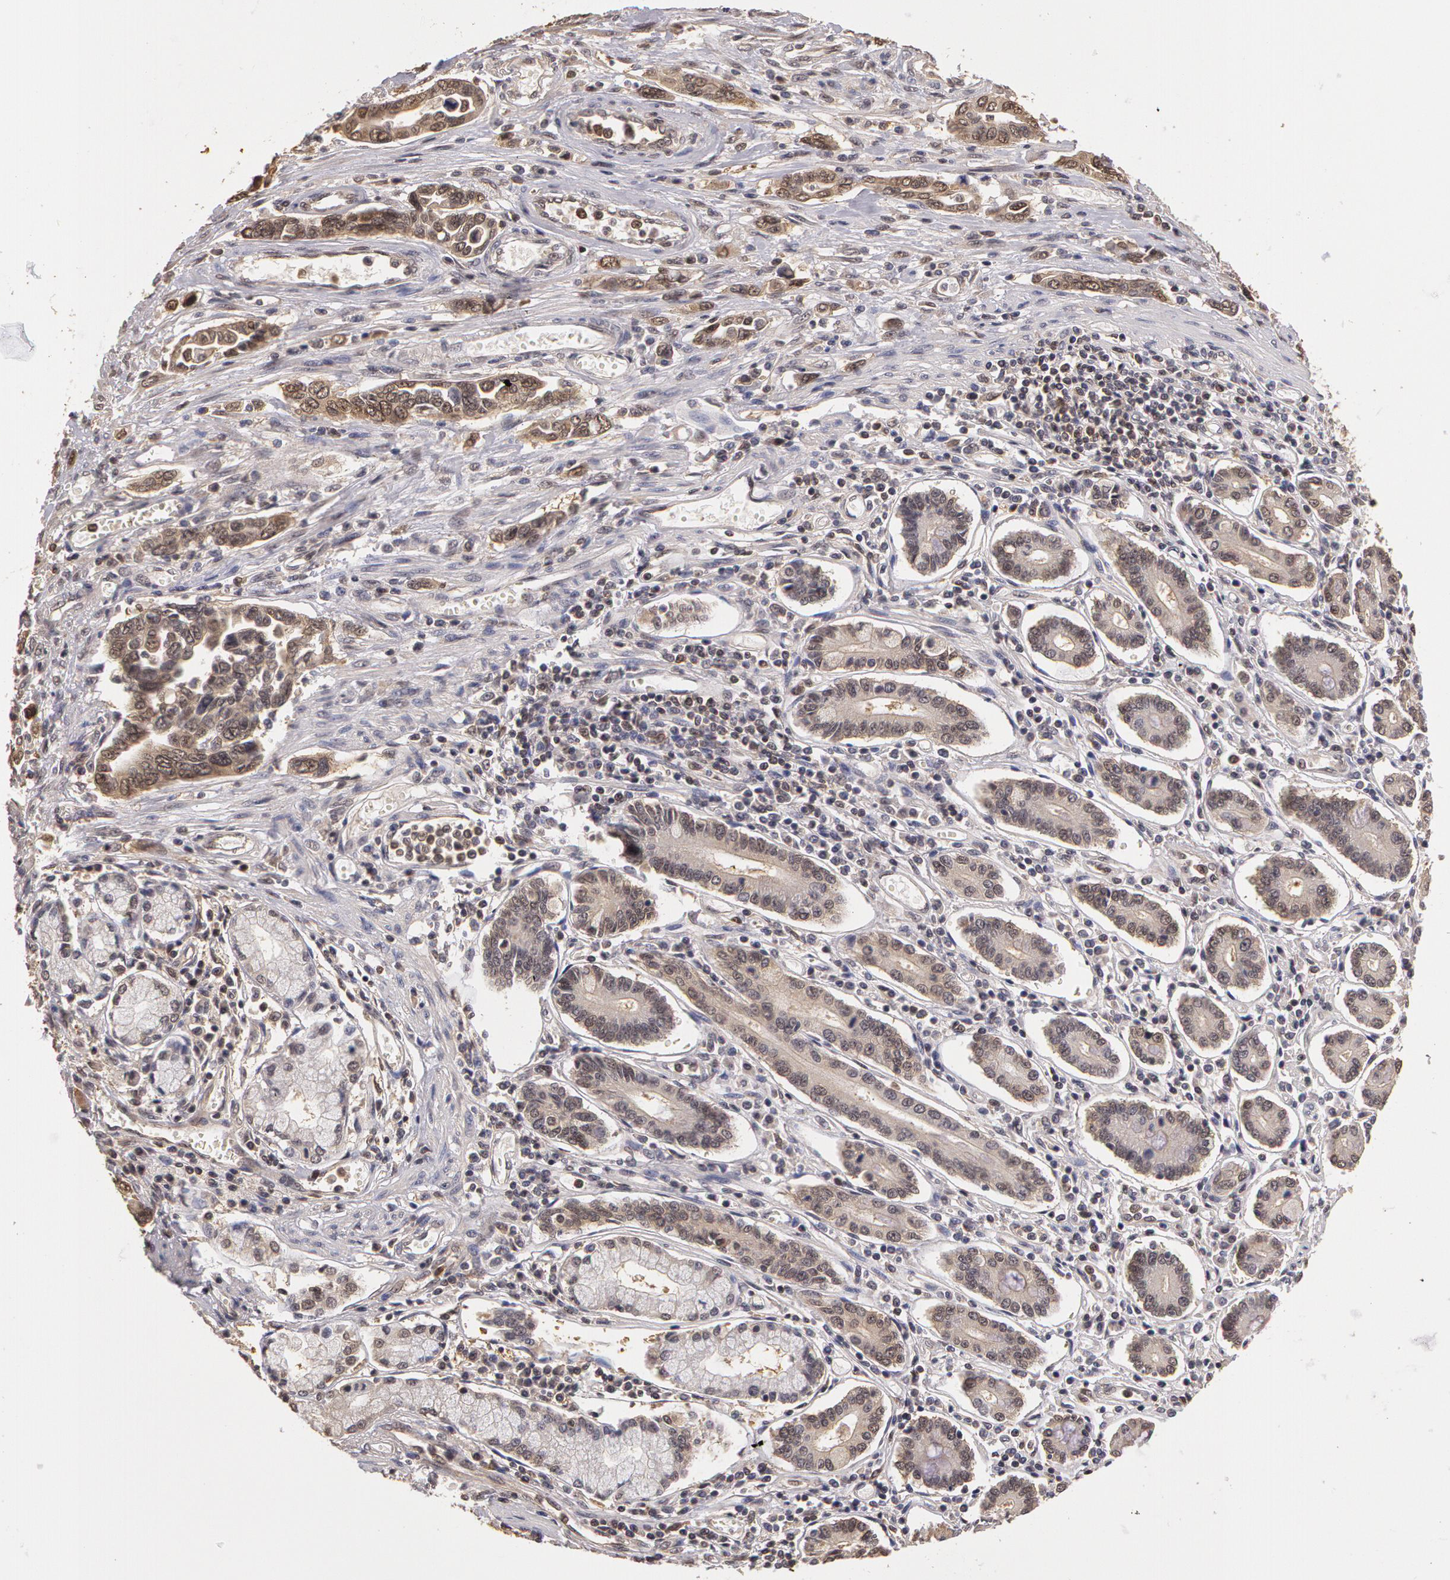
{"staining": {"intensity": "weak", "quantity": "<25%", "location": "cytoplasmic/membranous"}, "tissue": "pancreatic cancer", "cell_type": "Tumor cells", "image_type": "cancer", "snomed": [{"axis": "morphology", "description": "Adenocarcinoma, NOS"}, {"axis": "topography", "description": "Pancreas"}], "caption": "The immunohistochemistry micrograph has no significant staining in tumor cells of pancreatic cancer (adenocarcinoma) tissue.", "gene": "AHSA1", "patient": {"sex": "female", "age": 57}}